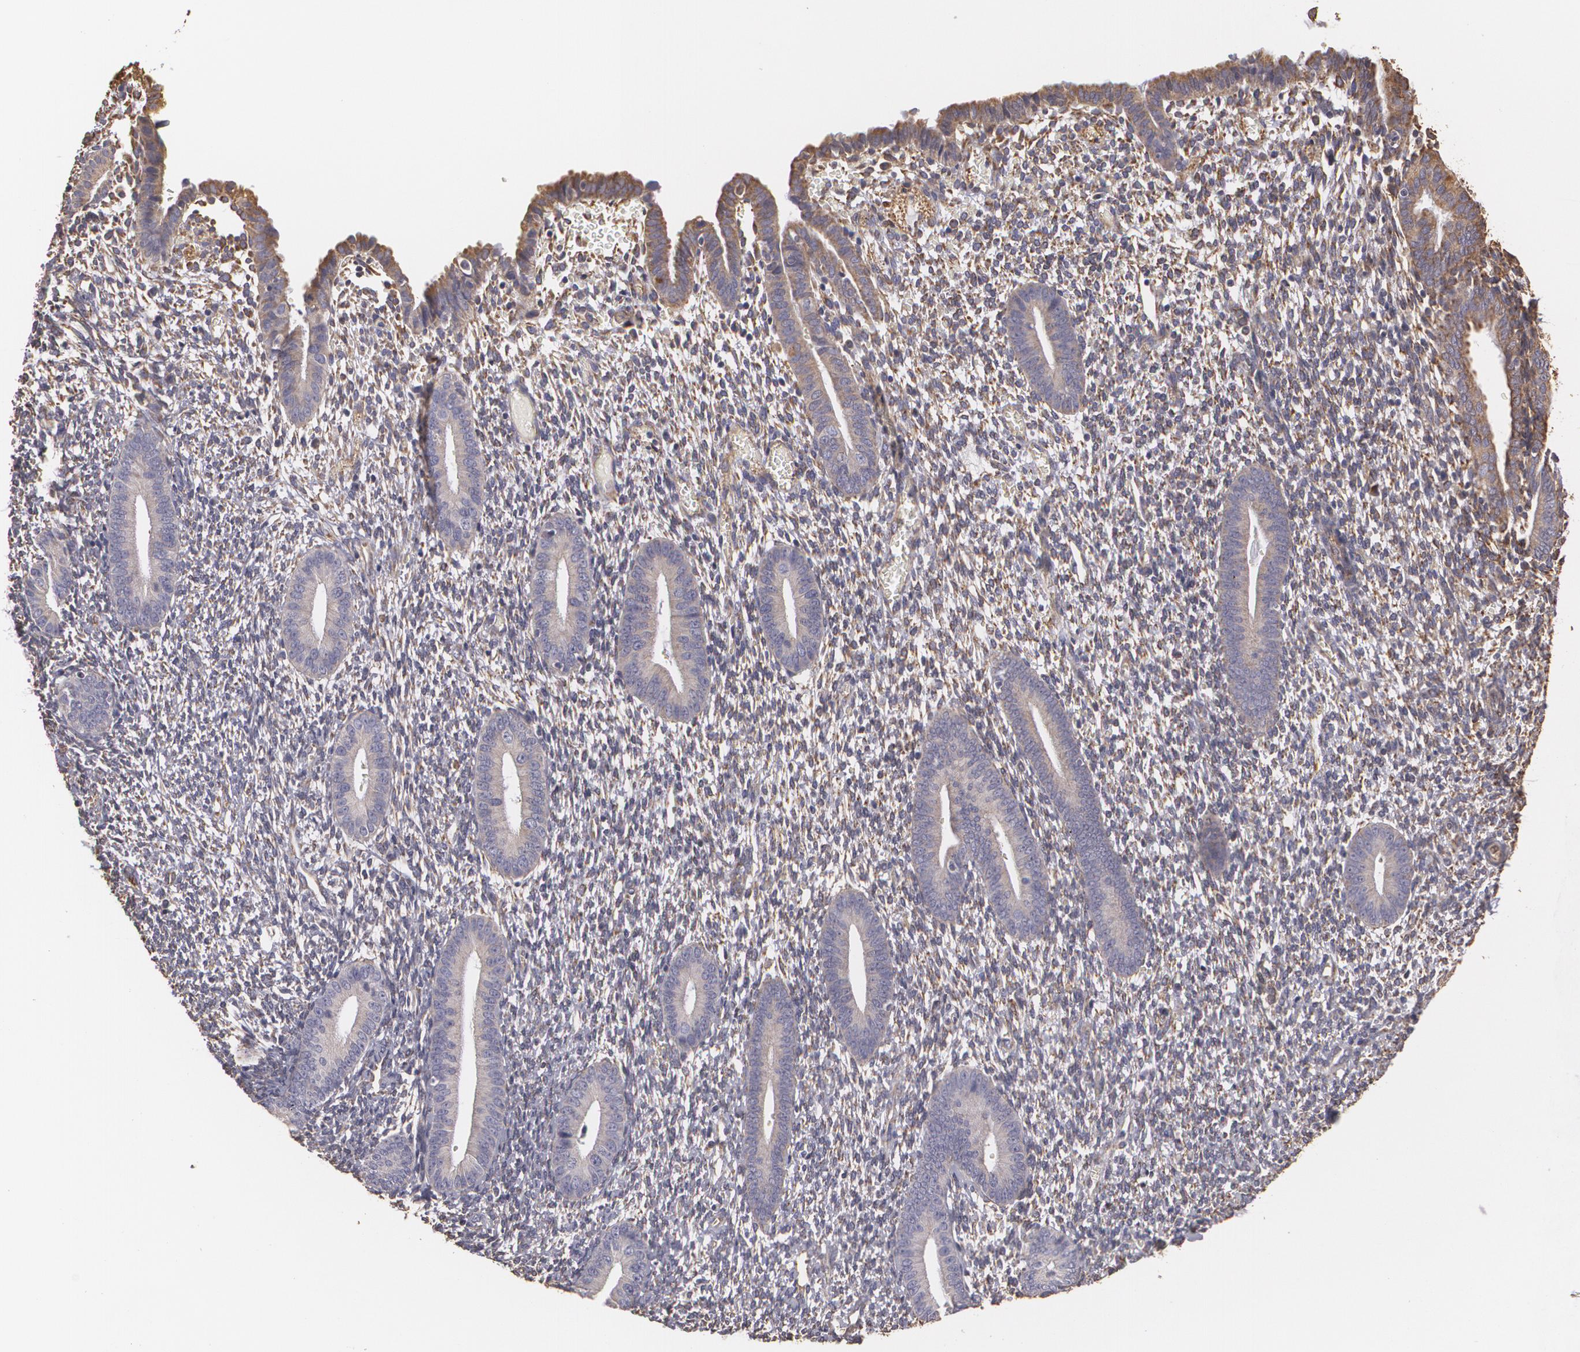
{"staining": {"intensity": "weak", "quantity": "25%-75%", "location": "cytoplasmic/membranous"}, "tissue": "endometrium", "cell_type": "Cells in endometrial stroma", "image_type": "normal", "snomed": [{"axis": "morphology", "description": "Normal tissue, NOS"}, {"axis": "topography", "description": "Smooth muscle"}, {"axis": "topography", "description": "Endometrium"}], "caption": "Immunohistochemical staining of benign human endometrium displays low levels of weak cytoplasmic/membranous positivity in about 25%-75% of cells in endometrial stroma. (DAB (3,3'-diaminobenzidine) IHC, brown staining for protein, blue staining for nuclei).", "gene": "CYB5R3", "patient": {"sex": "female", "age": 57}}